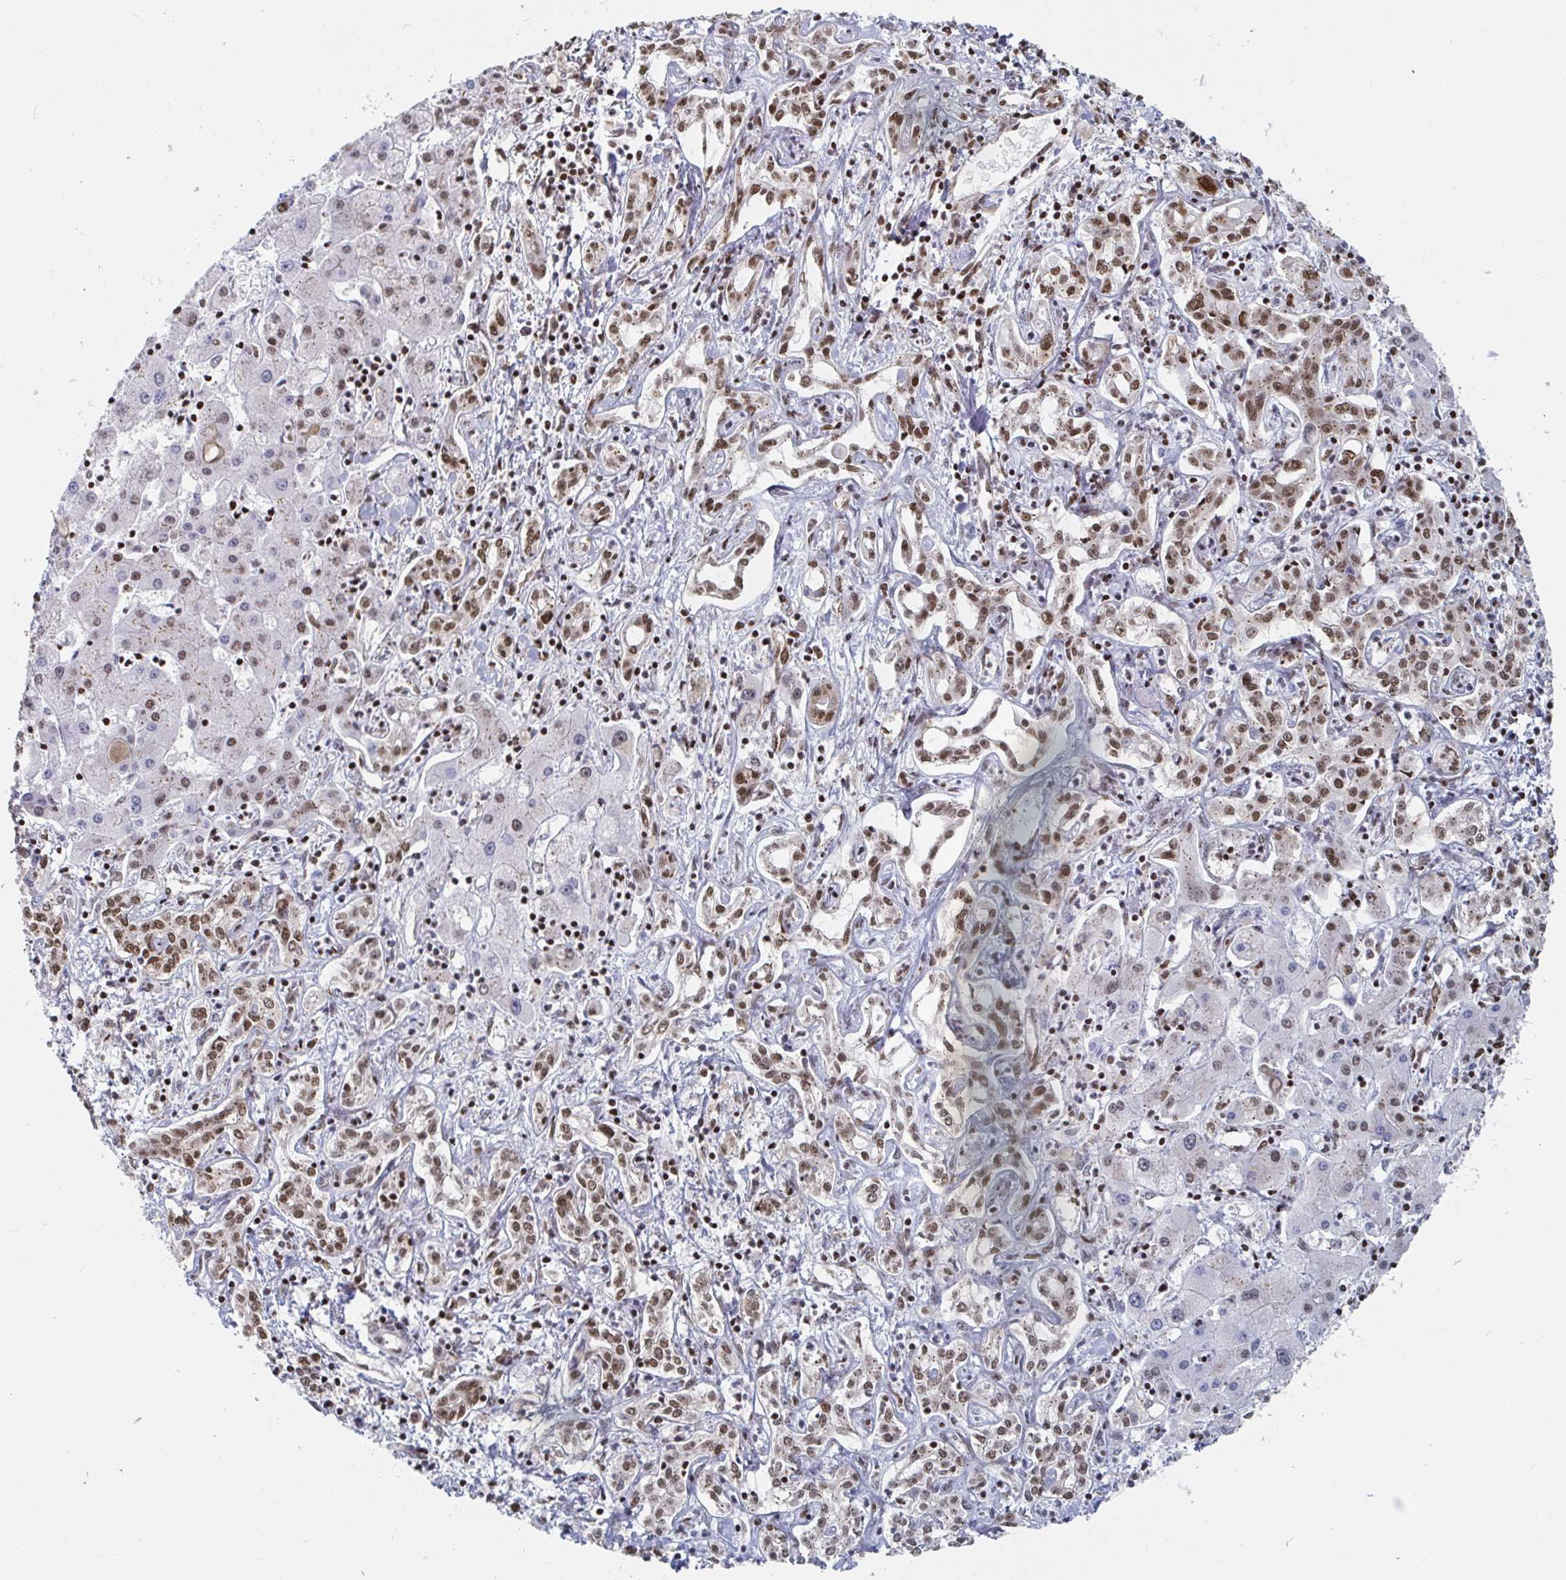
{"staining": {"intensity": "moderate", "quantity": ">75%", "location": "nuclear"}, "tissue": "liver cancer", "cell_type": "Tumor cells", "image_type": "cancer", "snomed": [{"axis": "morphology", "description": "Cholangiocarcinoma"}, {"axis": "topography", "description": "Liver"}], "caption": "IHC of liver cancer (cholangiocarcinoma) displays medium levels of moderate nuclear staining in approximately >75% of tumor cells.", "gene": "EWSR1", "patient": {"sex": "female", "age": 64}}